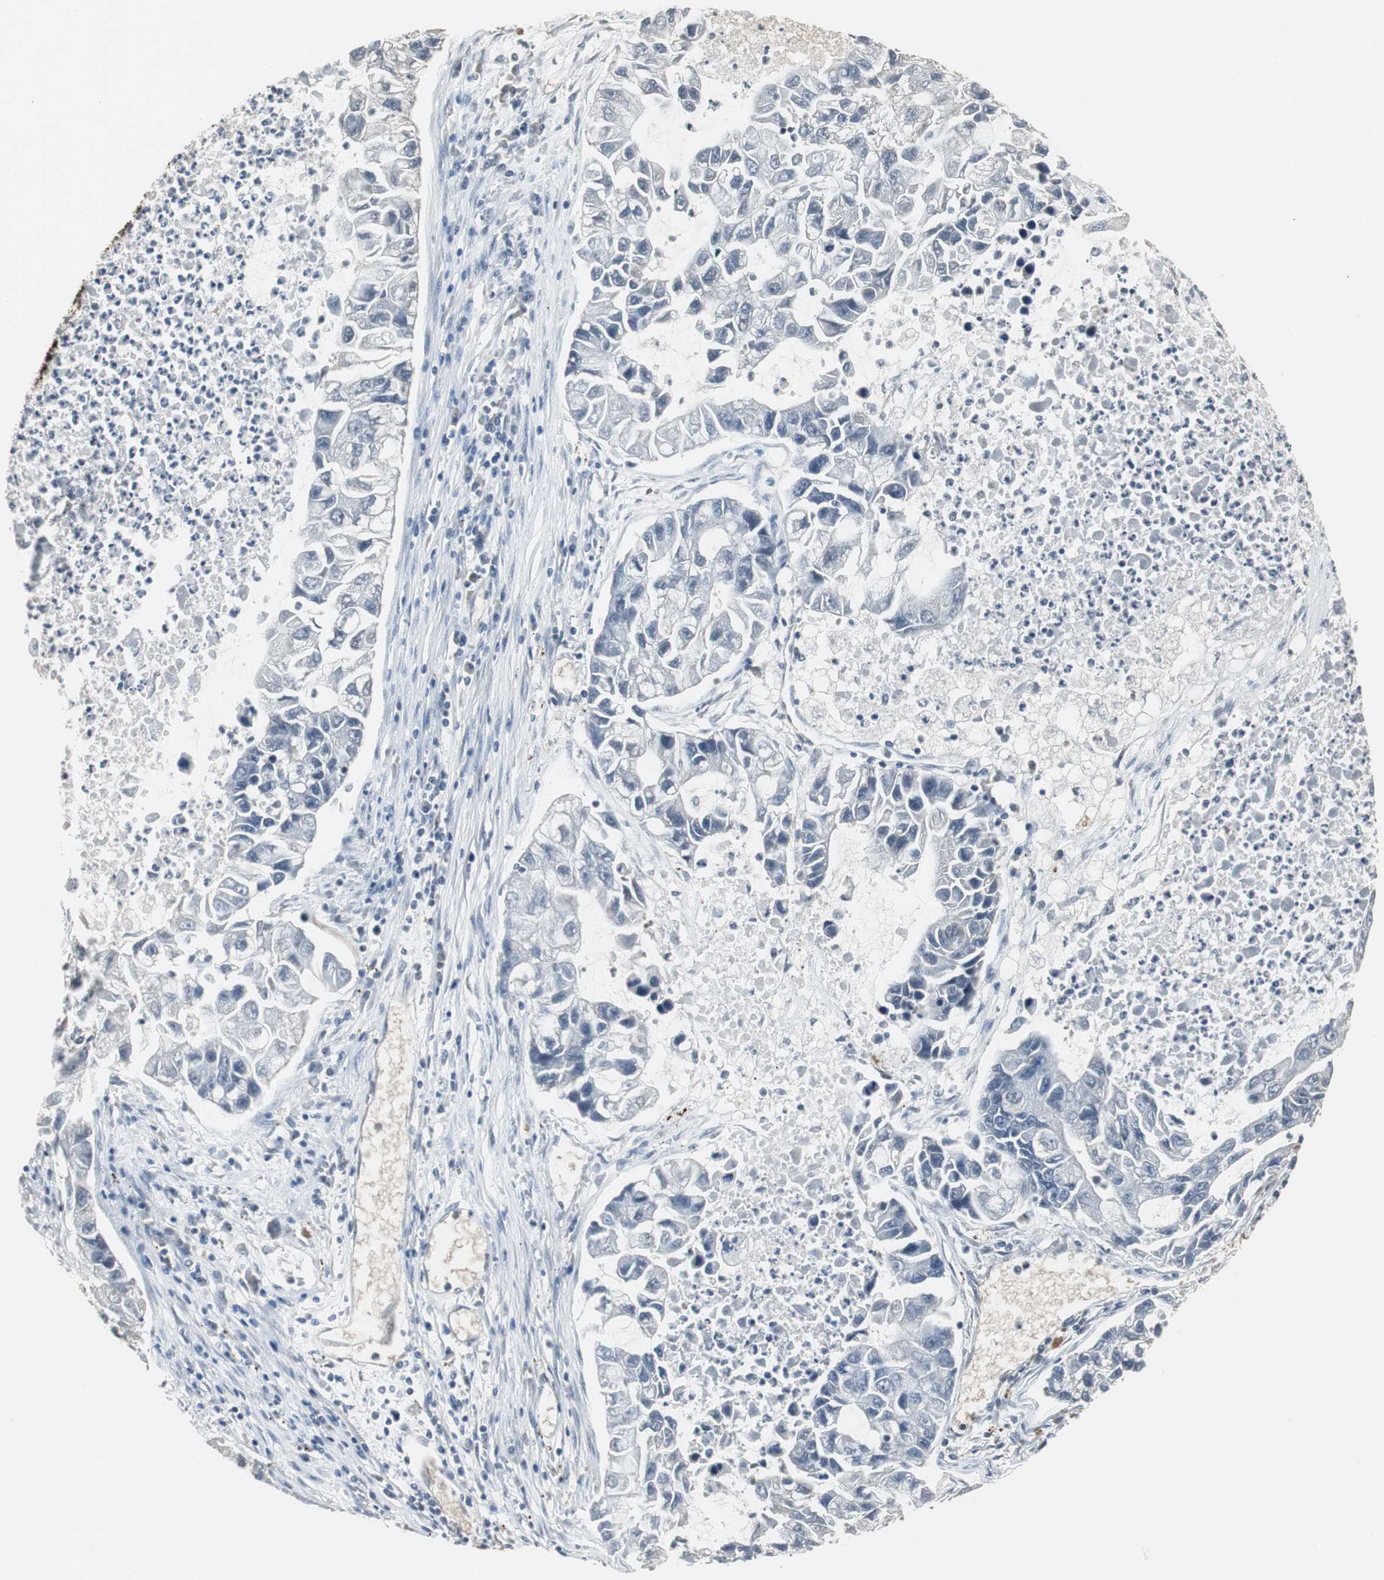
{"staining": {"intensity": "negative", "quantity": "none", "location": "none"}, "tissue": "lung cancer", "cell_type": "Tumor cells", "image_type": "cancer", "snomed": [{"axis": "morphology", "description": "Adenocarcinoma, NOS"}, {"axis": "topography", "description": "Lung"}], "caption": "An image of human lung cancer is negative for staining in tumor cells.", "gene": "TAF5", "patient": {"sex": "female", "age": 51}}